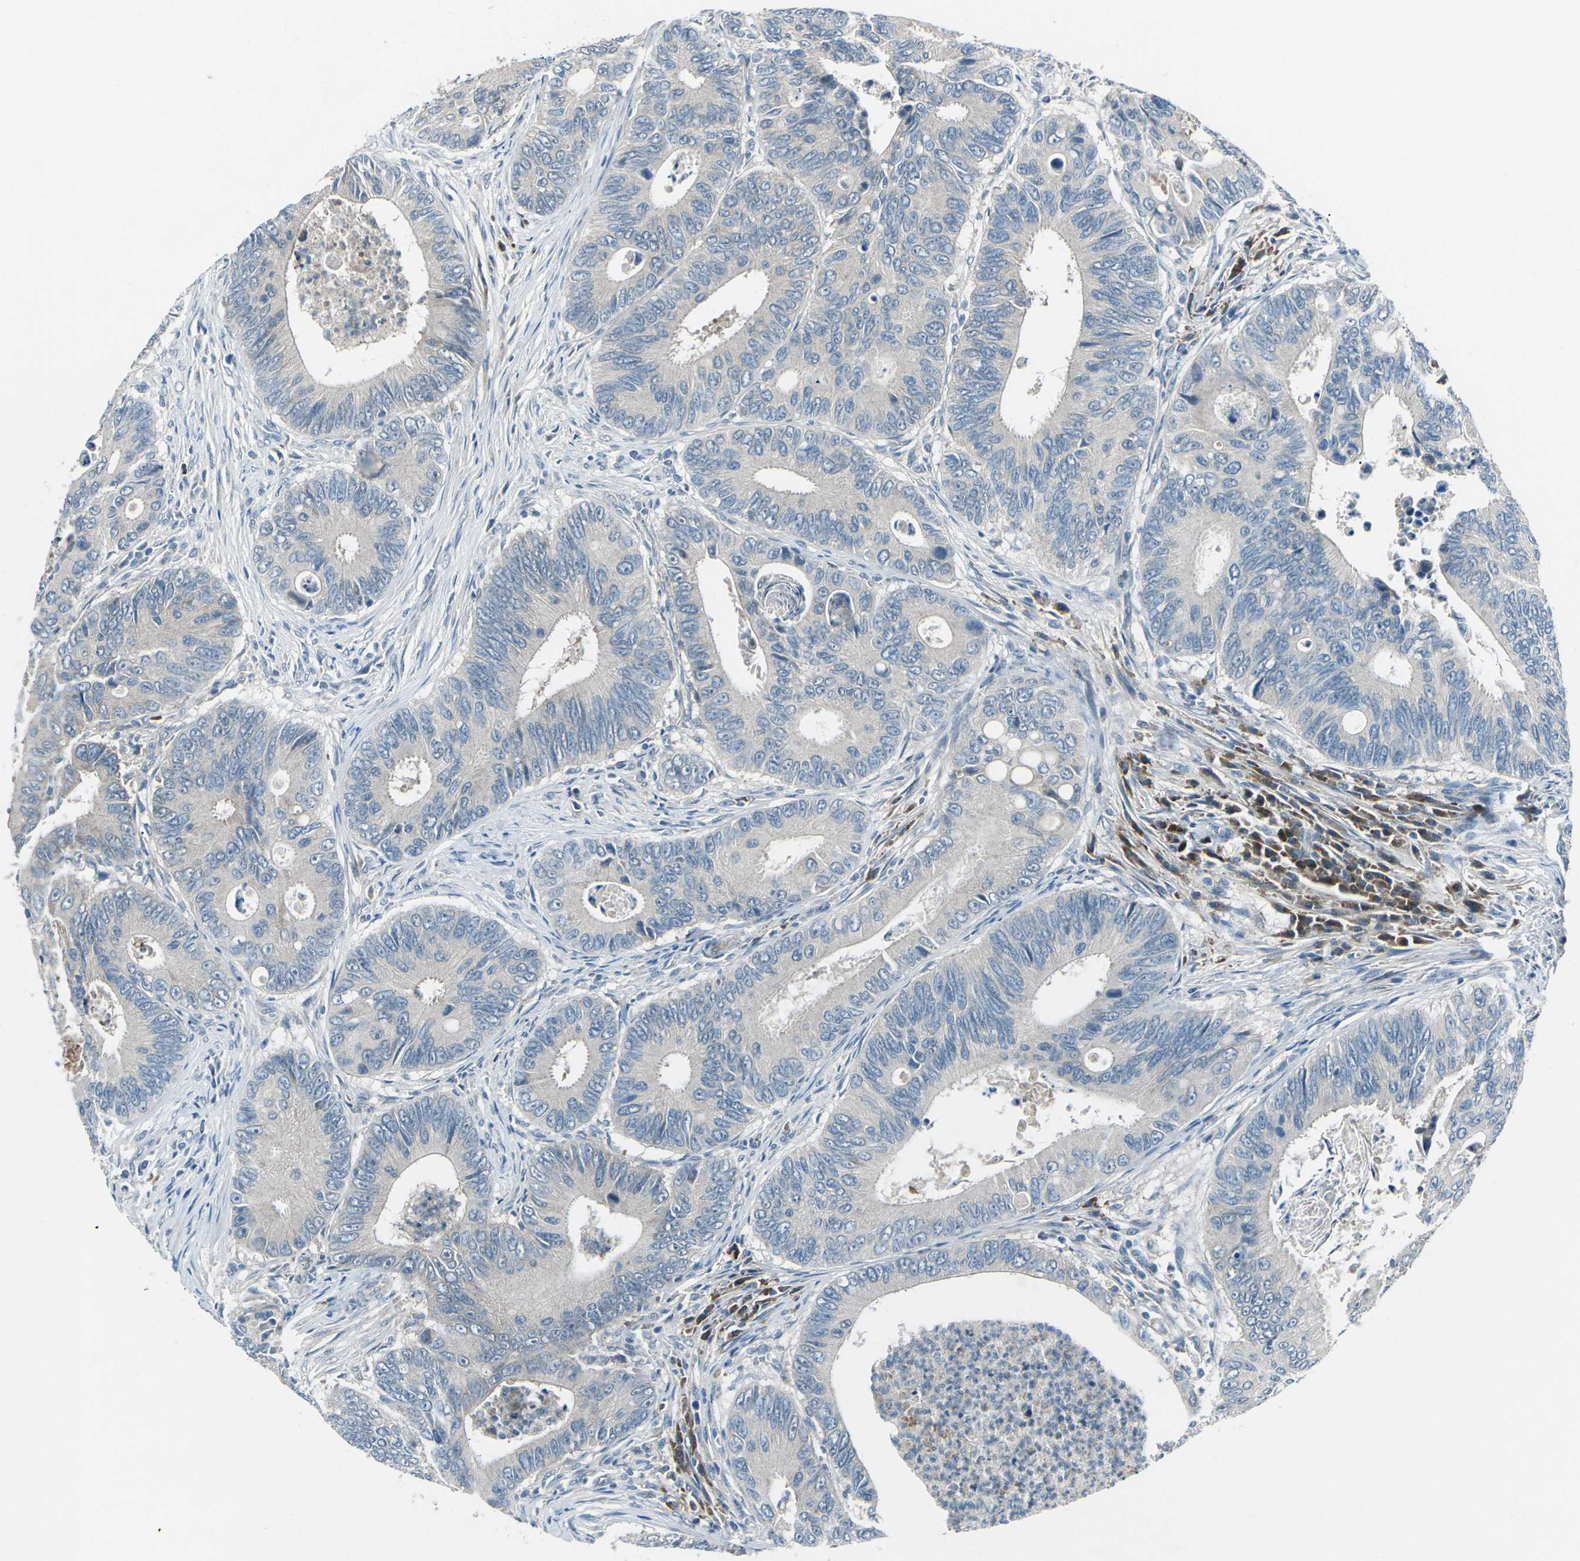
{"staining": {"intensity": "negative", "quantity": "none", "location": "none"}, "tissue": "colorectal cancer", "cell_type": "Tumor cells", "image_type": "cancer", "snomed": [{"axis": "morphology", "description": "Inflammation, NOS"}, {"axis": "morphology", "description": "Adenocarcinoma, NOS"}, {"axis": "topography", "description": "Colon"}], "caption": "Human colorectal cancer (adenocarcinoma) stained for a protein using IHC reveals no positivity in tumor cells.", "gene": "CDK16", "patient": {"sex": "male", "age": 72}}